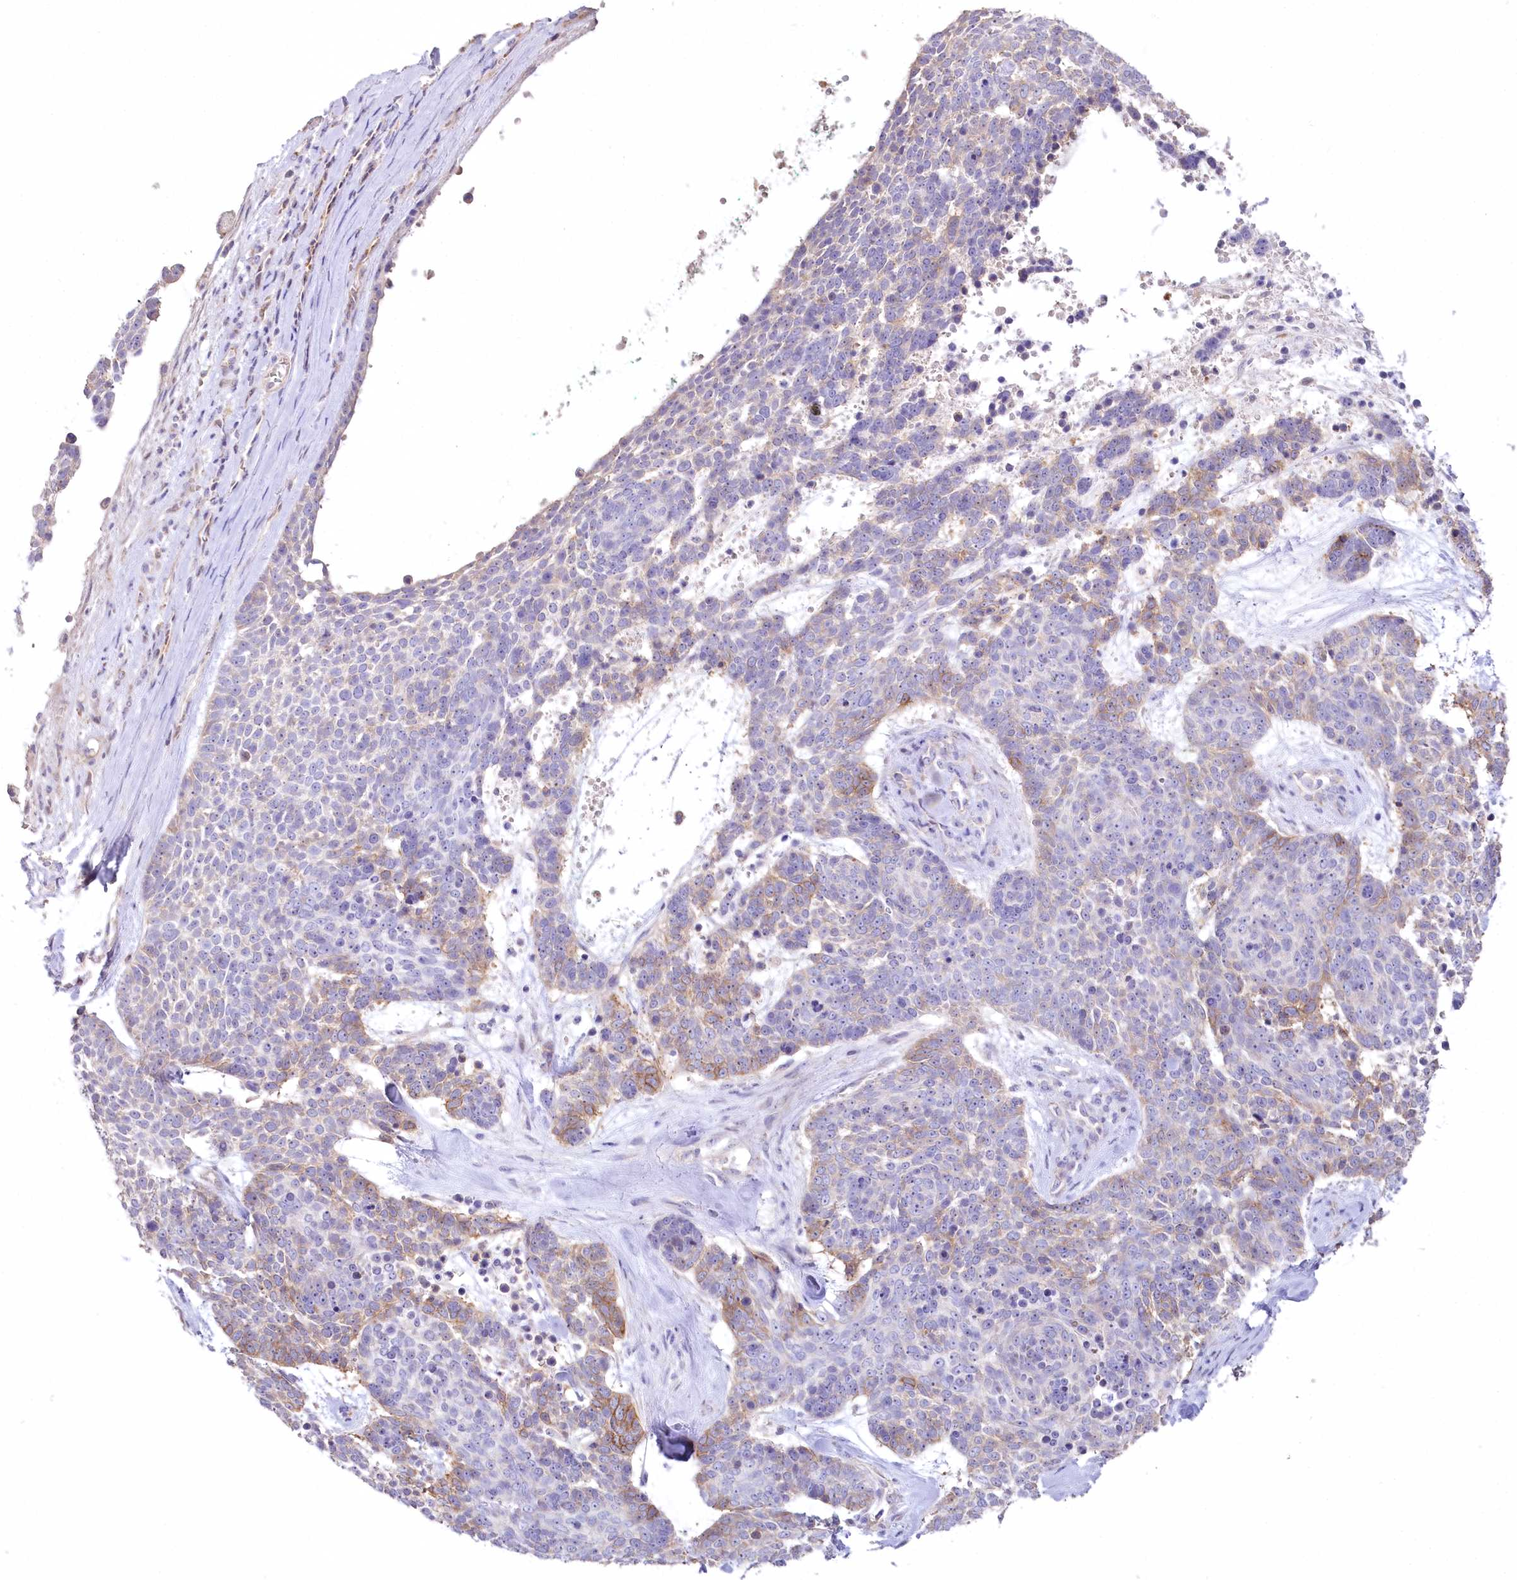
{"staining": {"intensity": "moderate", "quantity": "25%-75%", "location": "cytoplasmic/membranous"}, "tissue": "skin cancer", "cell_type": "Tumor cells", "image_type": "cancer", "snomed": [{"axis": "morphology", "description": "Basal cell carcinoma"}, {"axis": "topography", "description": "Skin"}], "caption": "Skin basal cell carcinoma stained with DAB immunohistochemistry (IHC) displays medium levels of moderate cytoplasmic/membranous staining in approximately 25%-75% of tumor cells.", "gene": "SLC6A11", "patient": {"sex": "female", "age": 81}}